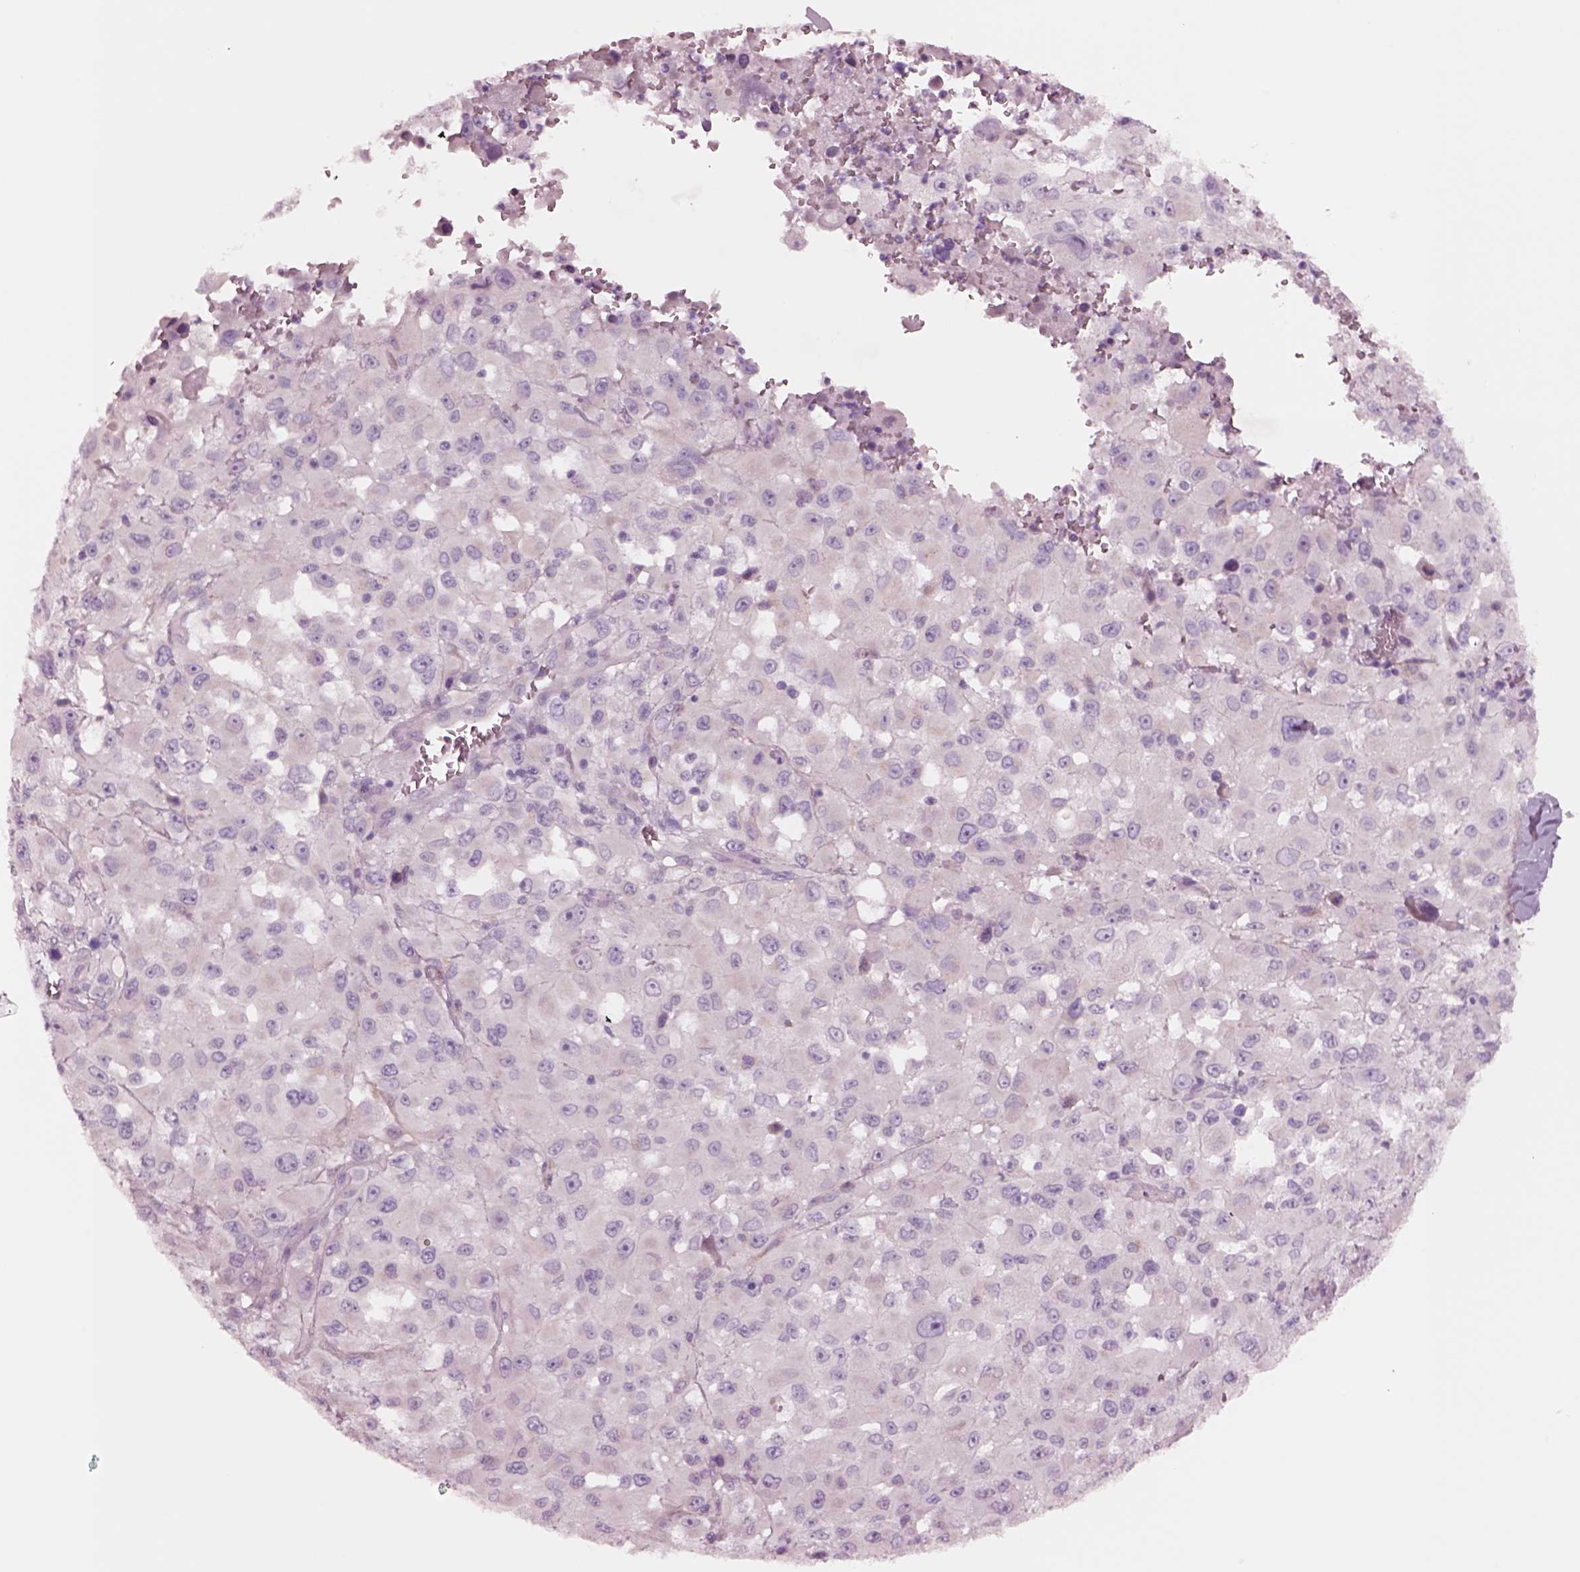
{"staining": {"intensity": "negative", "quantity": "none", "location": "none"}, "tissue": "melanoma", "cell_type": "Tumor cells", "image_type": "cancer", "snomed": [{"axis": "morphology", "description": "Malignant melanoma, Metastatic site"}, {"axis": "topography", "description": "Lymph node"}], "caption": "Malignant melanoma (metastatic site) was stained to show a protein in brown. There is no significant staining in tumor cells. The staining is performed using DAB brown chromogen with nuclei counter-stained in using hematoxylin.", "gene": "NMRK2", "patient": {"sex": "male", "age": 50}}